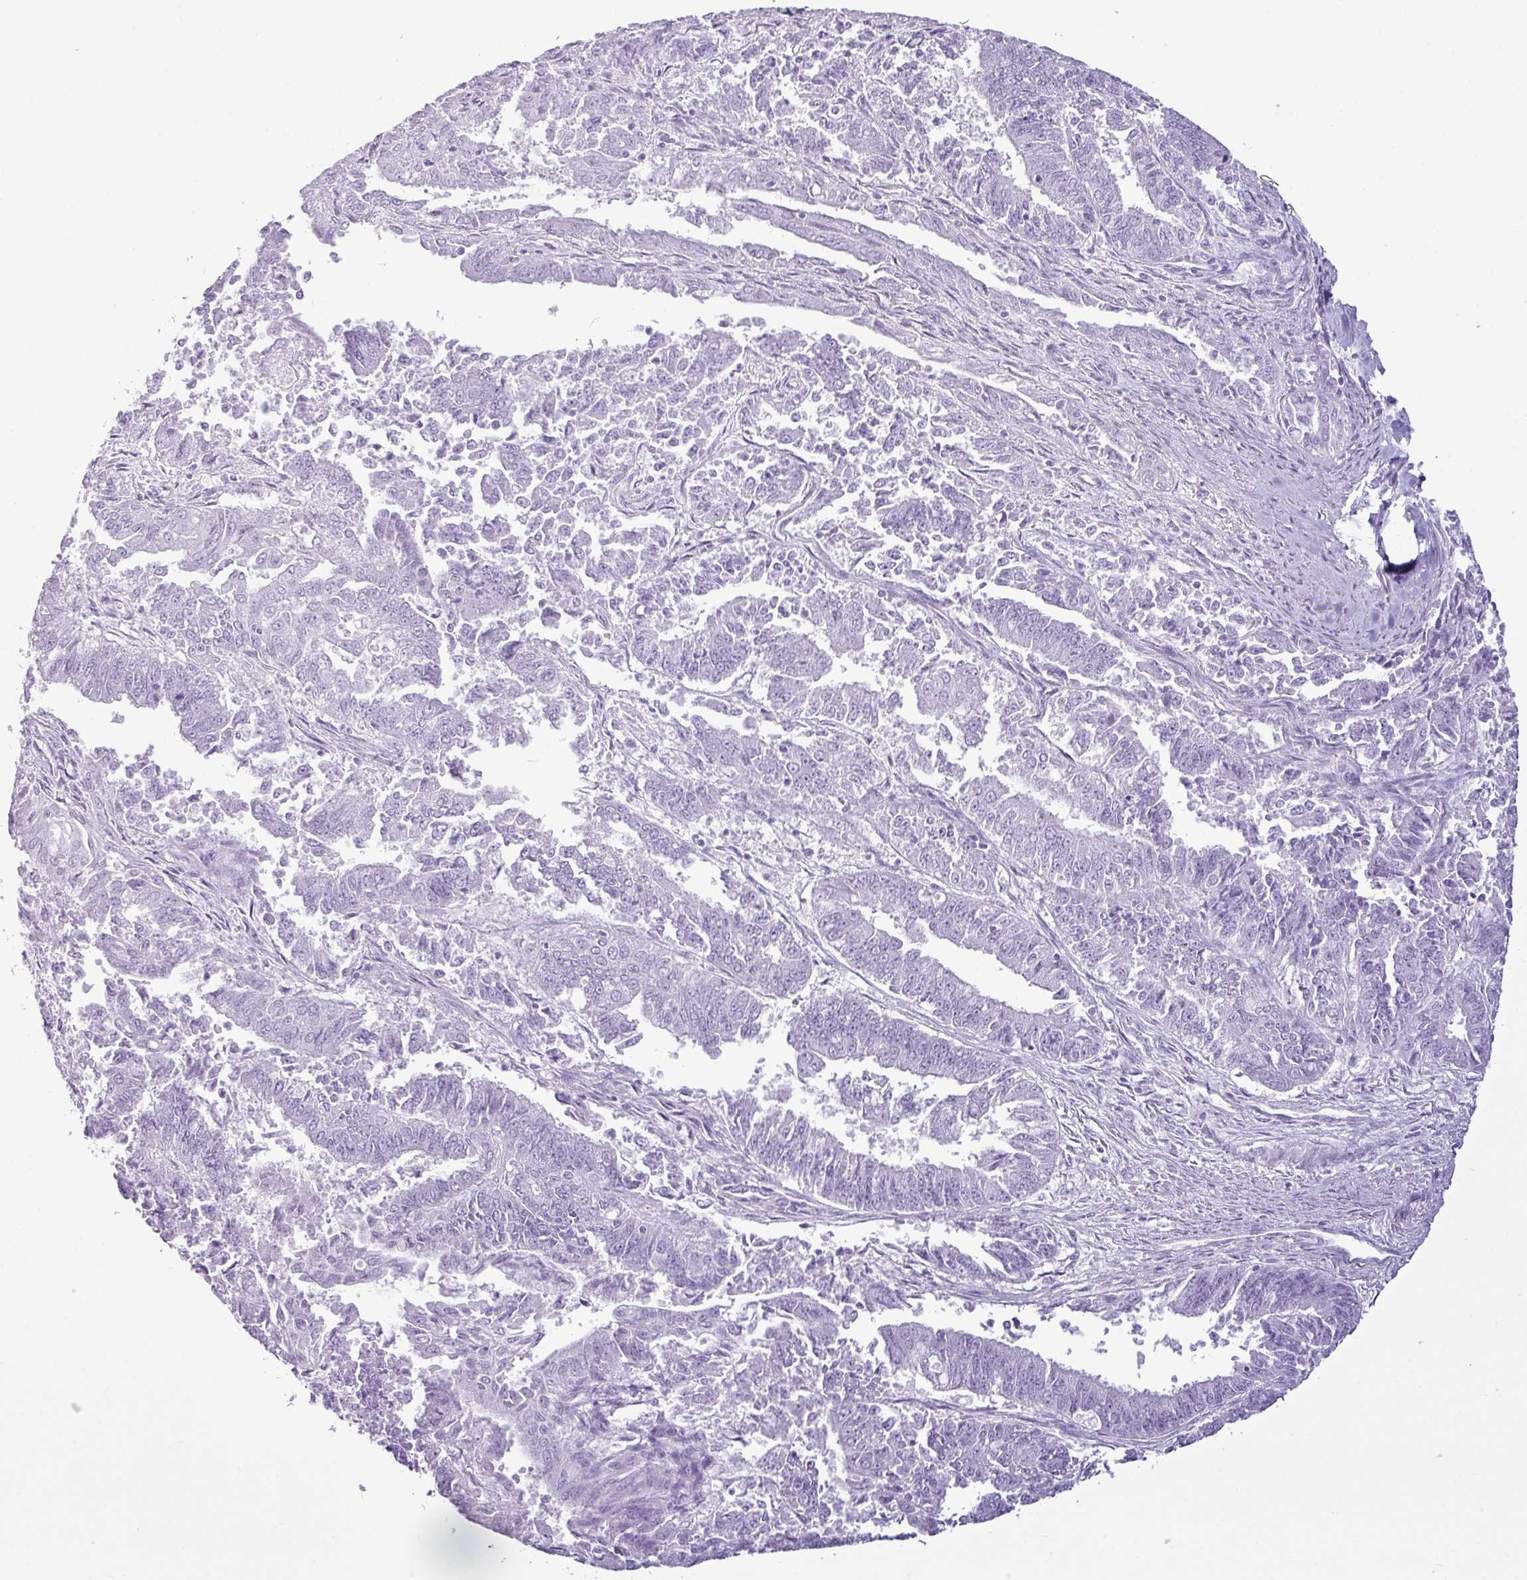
{"staining": {"intensity": "negative", "quantity": "none", "location": "none"}, "tissue": "endometrial cancer", "cell_type": "Tumor cells", "image_type": "cancer", "snomed": [{"axis": "morphology", "description": "Adenocarcinoma, NOS"}, {"axis": "topography", "description": "Endometrium"}], "caption": "This micrograph is of endometrial cancer stained with immunohistochemistry (IHC) to label a protein in brown with the nuclei are counter-stained blue. There is no positivity in tumor cells.", "gene": "AMY1B", "patient": {"sex": "female", "age": 73}}